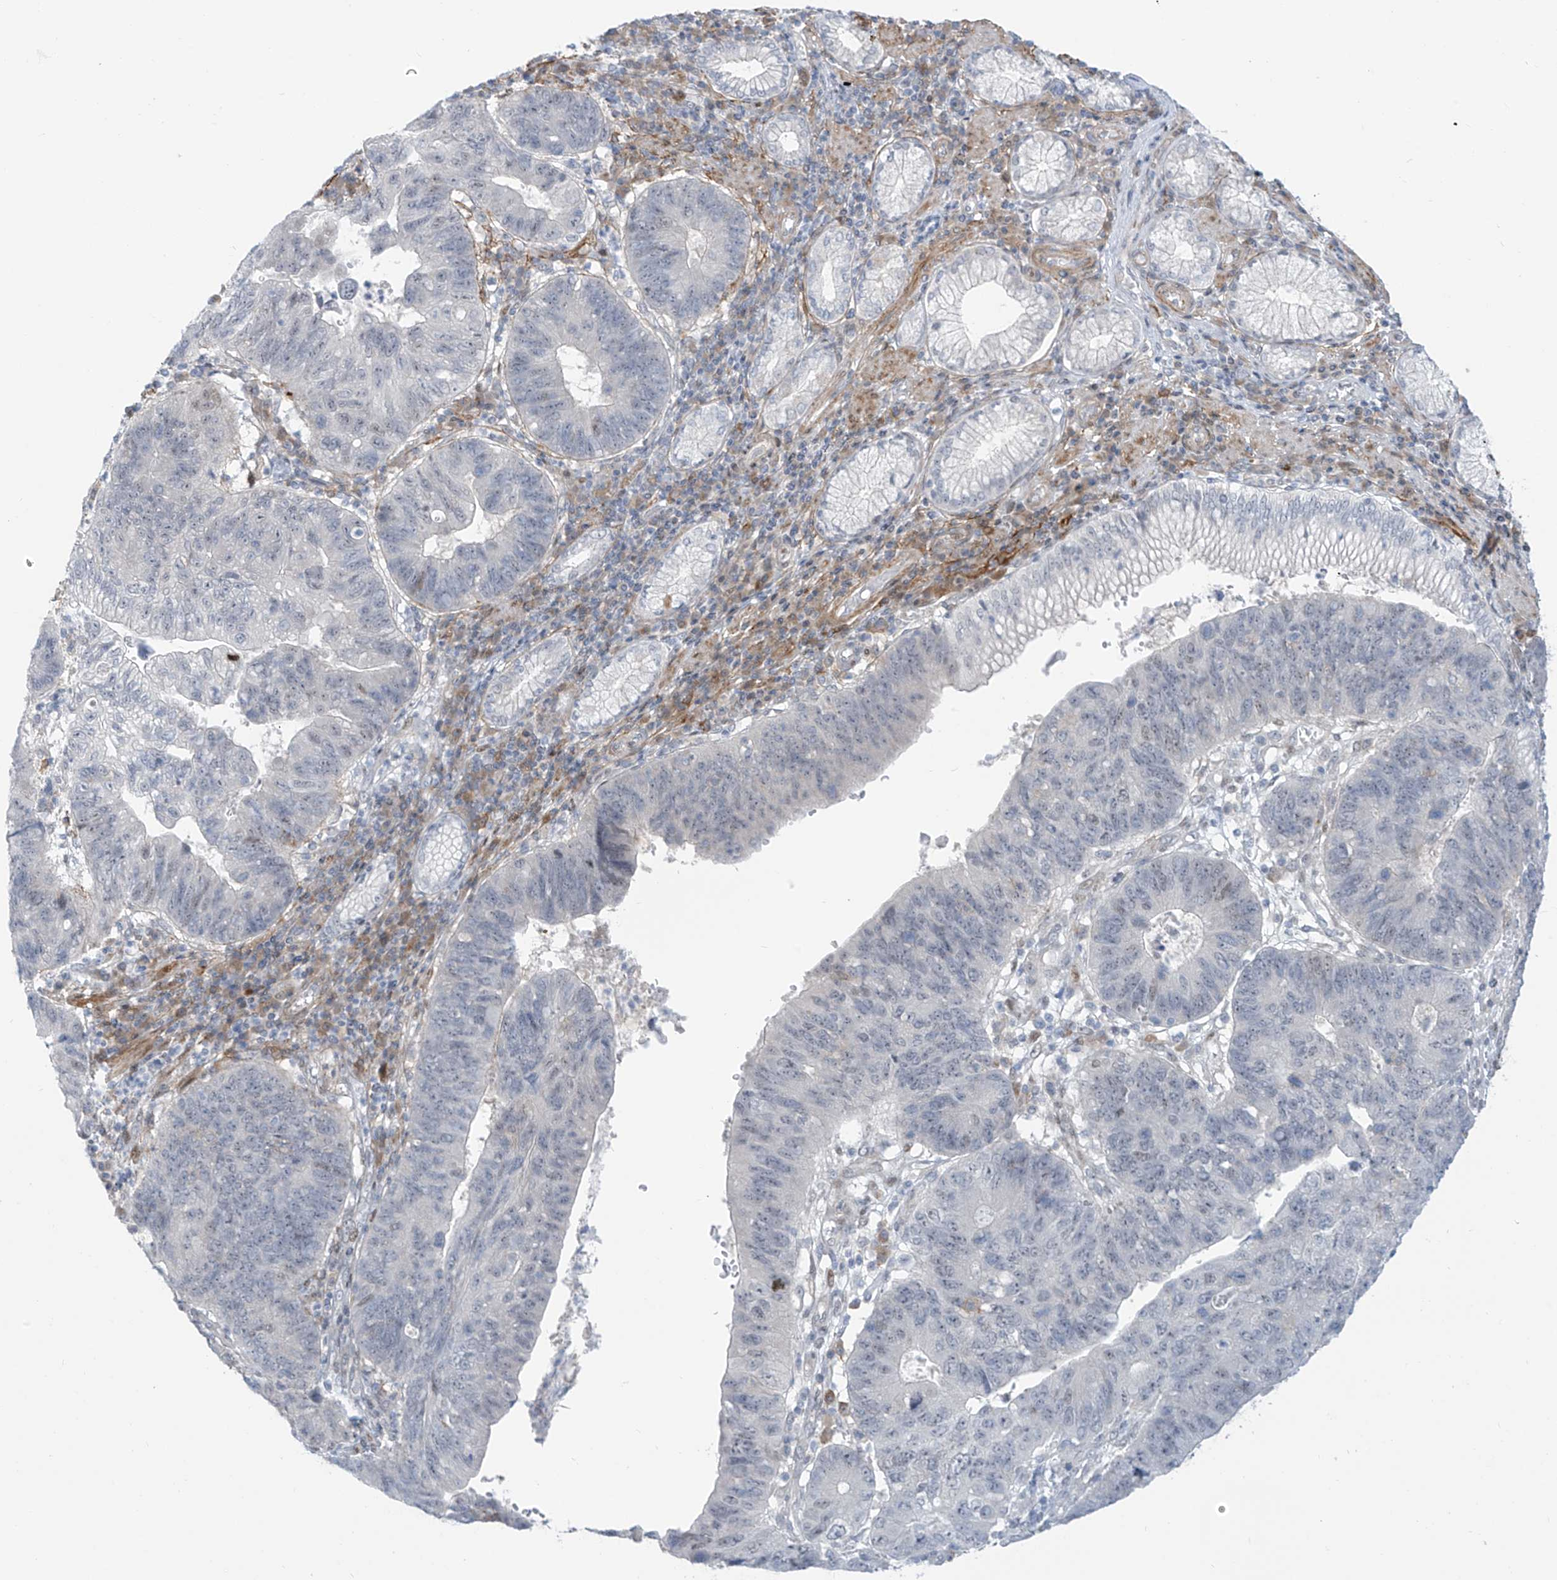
{"staining": {"intensity": "negative", "quantity": "none", "location": "none"}, "tissue": "stomach cancer", "cell_type": "Tumor cells", "image_type": "cancer", "snomed": [{"axis": "morphology", "description": "Adenocarcinoma, NOS"}, {"axis": "topography", "description": "Stomach"}], "caption": "The IHC micrograph has no significant staining in tumor cells of stomach cancer (adenocarcinoma) tissue.", "gene": "LIN9", "patient": {"sex": "male", "age": 59}}